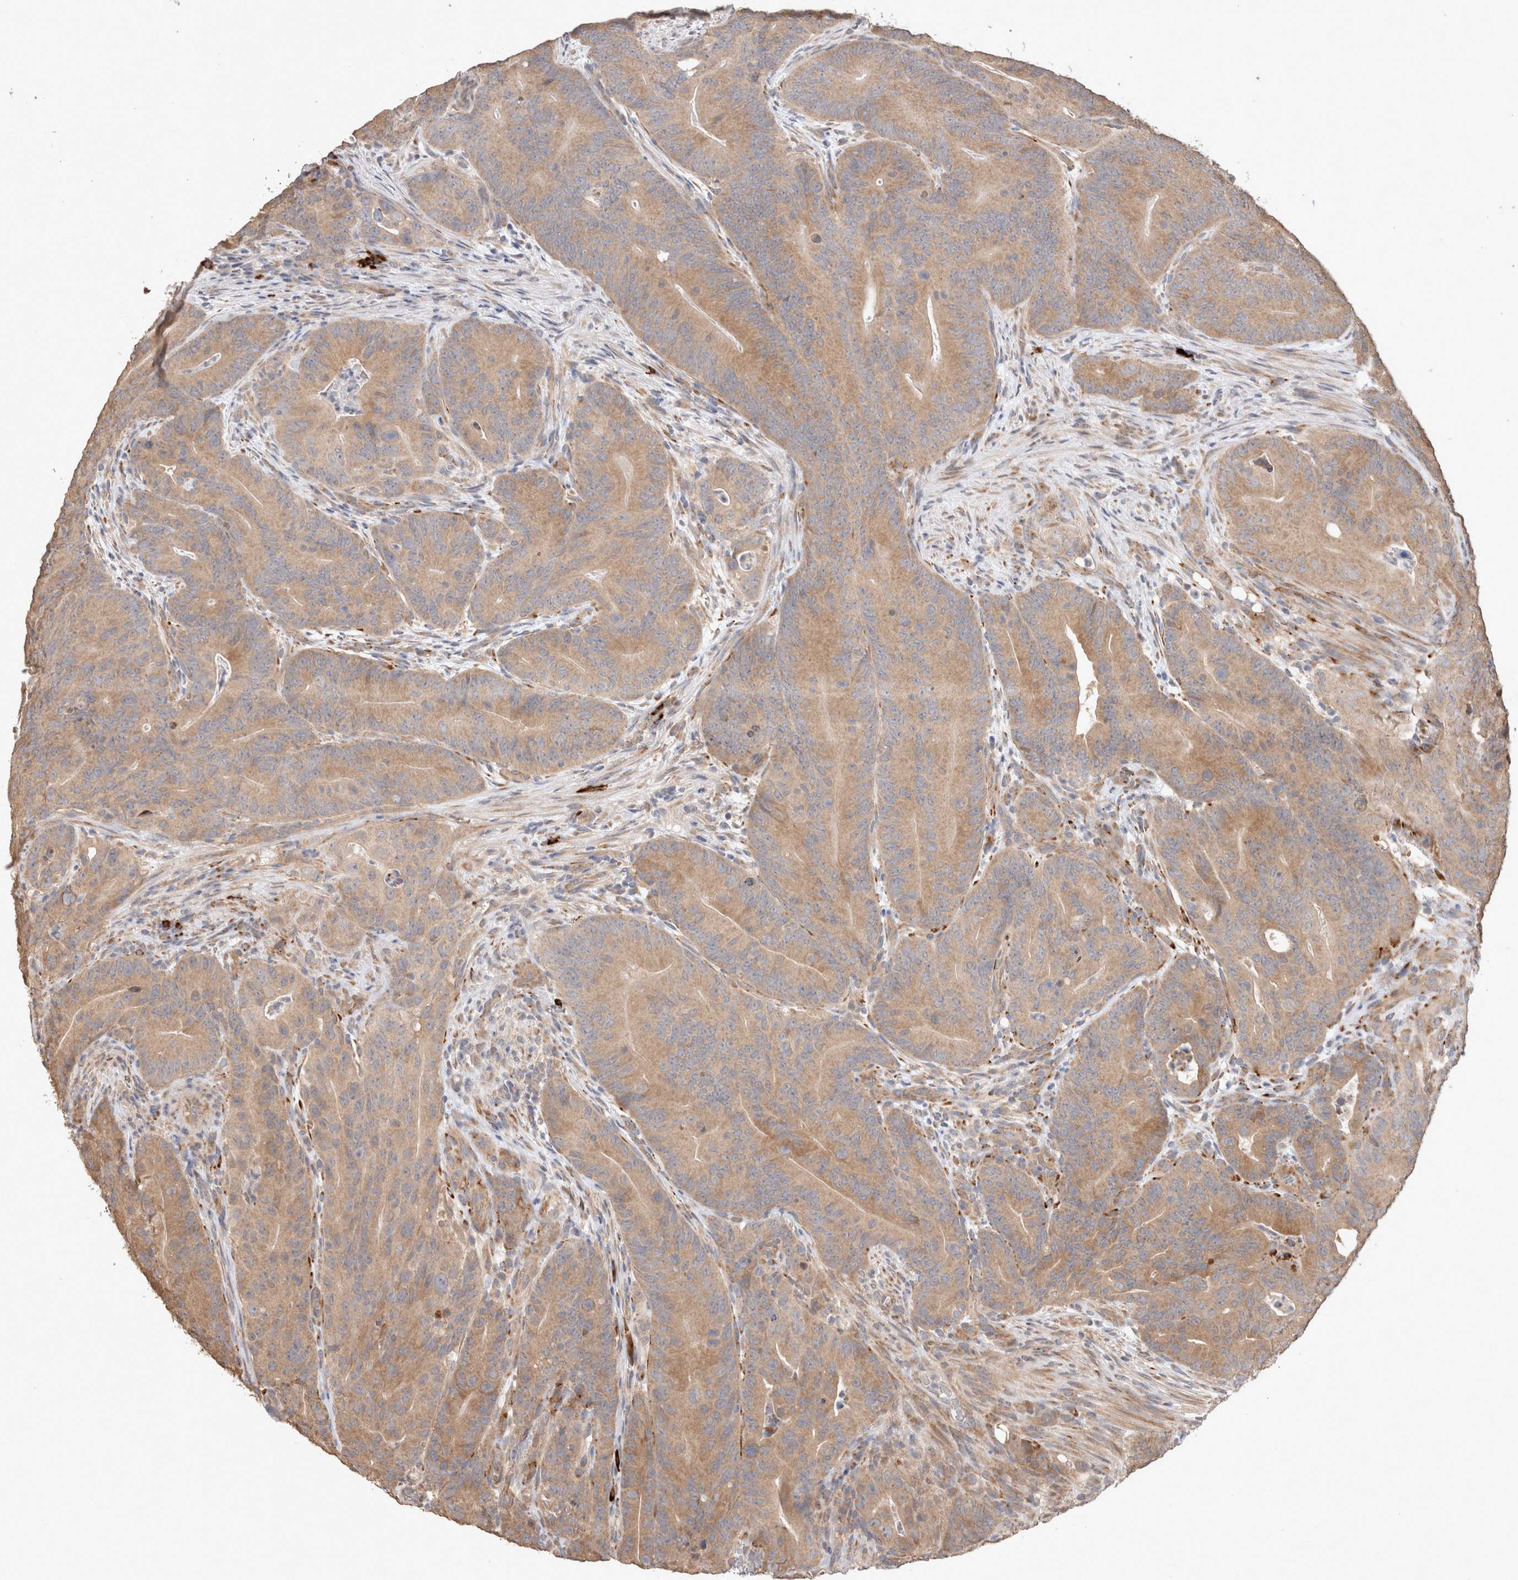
{"staining": {"intensity": "moderate", "quantity": ">75%", "location": "cytoplasmic/membranous"}, "tissue": "colorectal cancer", "cell_type": "Tumor cells", "image_type": "cancer", "snomed": [{"axis": "morphology", "description": "Normal tissue, NOS"}, {"axis": "topography", "description": "Colon"}], "caption": "Immunohistochemistry photomicrograph of neoplastic tissue: human colorectal cancer stained using immunohistochemistry (IHC) shows medium levels of moderate protein expression localized specifically in the cytoplasmic/membranous of tumor cells, appearing as a cytoplasmic/membranous brown color.", "gene": "HROB", "patient": {"sex": "female", "age": 82}}